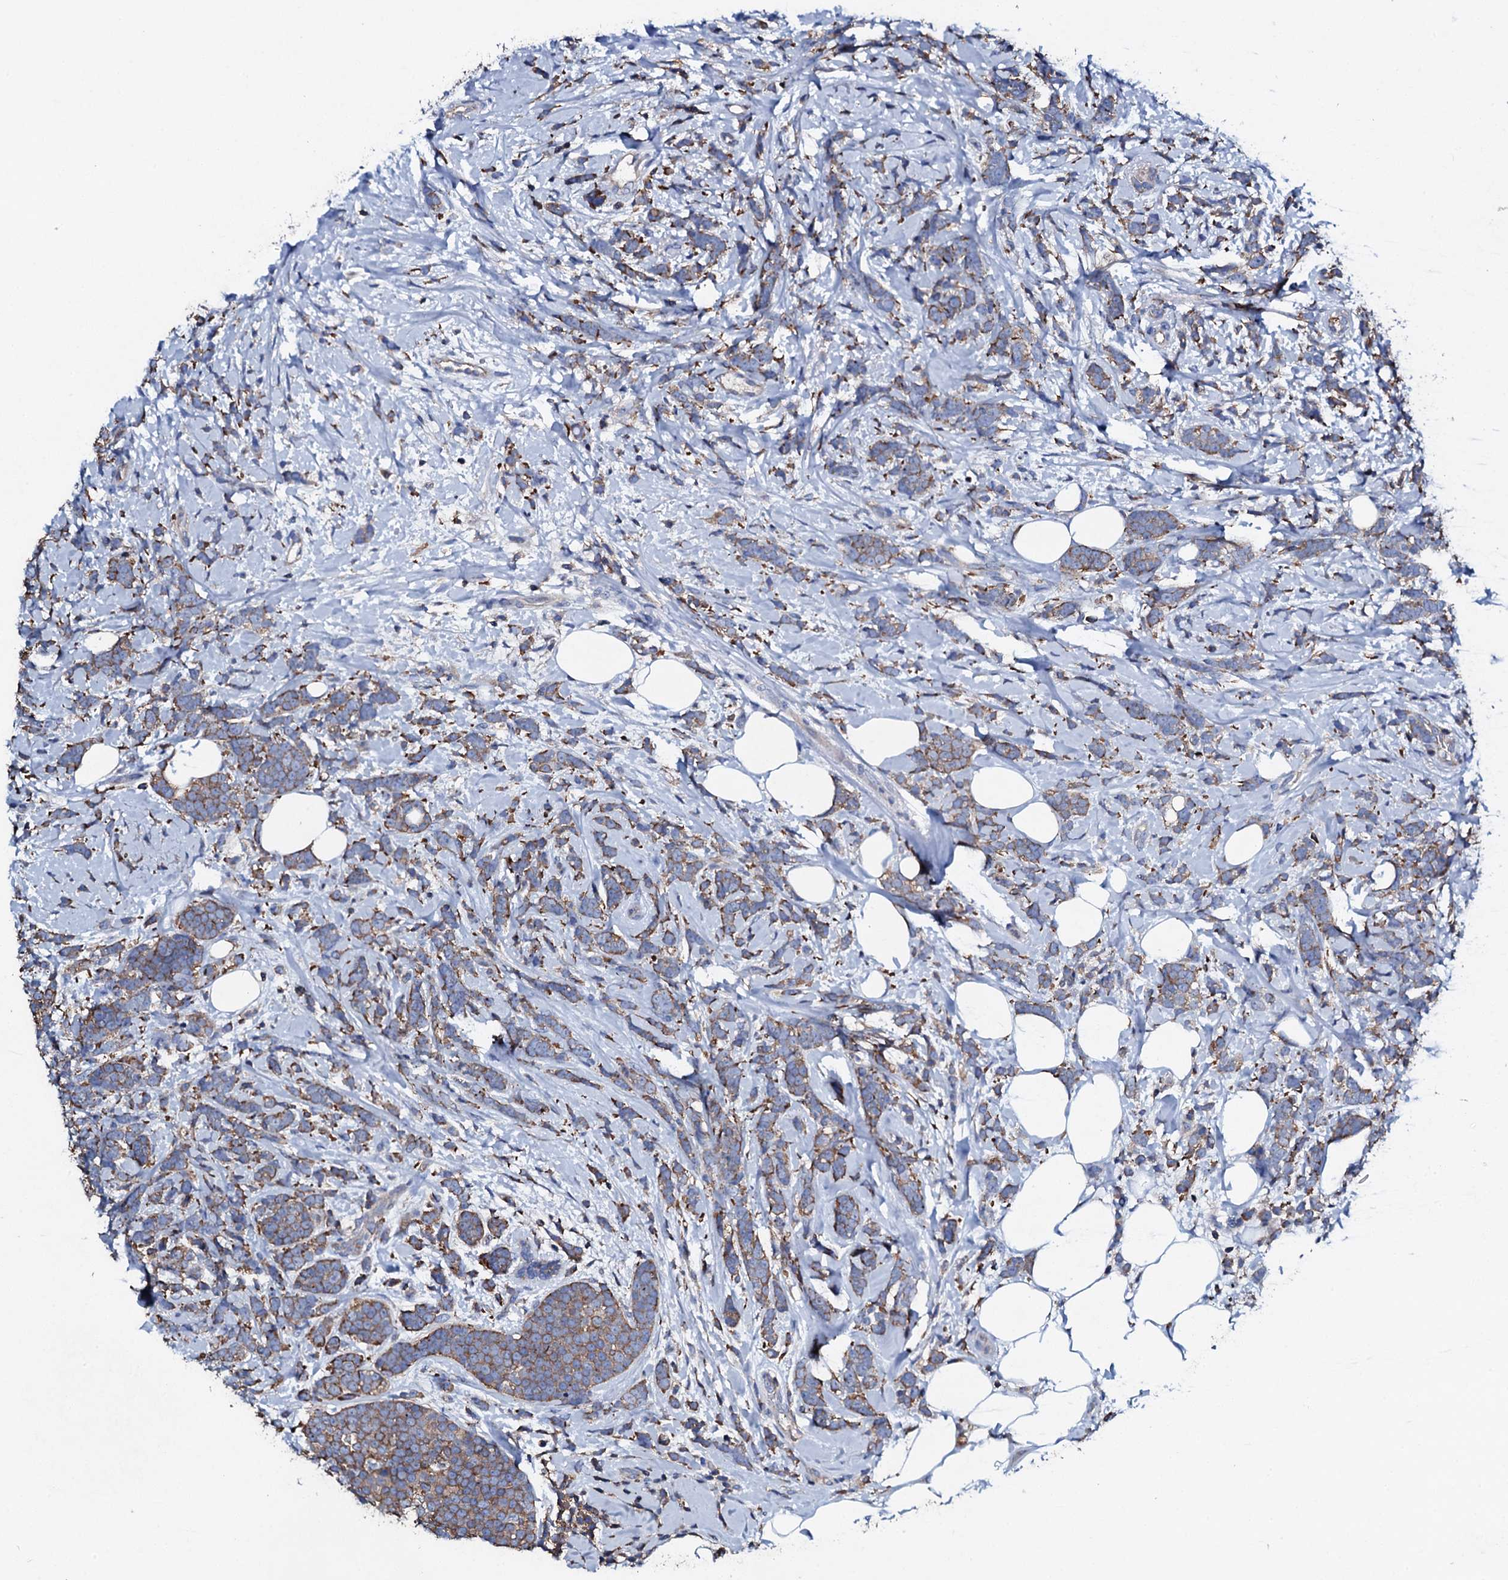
{"staining": {"intensity": "weak", "quantity": ">75%", "location": "cytoplasmic/membranous"}, "tissue": "breast cancer", "cell_type": "Tumor cells", "image_type": "cancer", "snomed": [{"axis": "morphology", "description": "Lobular carcinoma"}, {"axis": "topography", "description": "Breast"}], "caption": "Protein analysis of breast cancer tissue reveals weak cytoplasmic/membranous expression in about >75% of tumor cells.", "gene": "MS4A4E", "patient": {"sex": "female", "age": 58}}